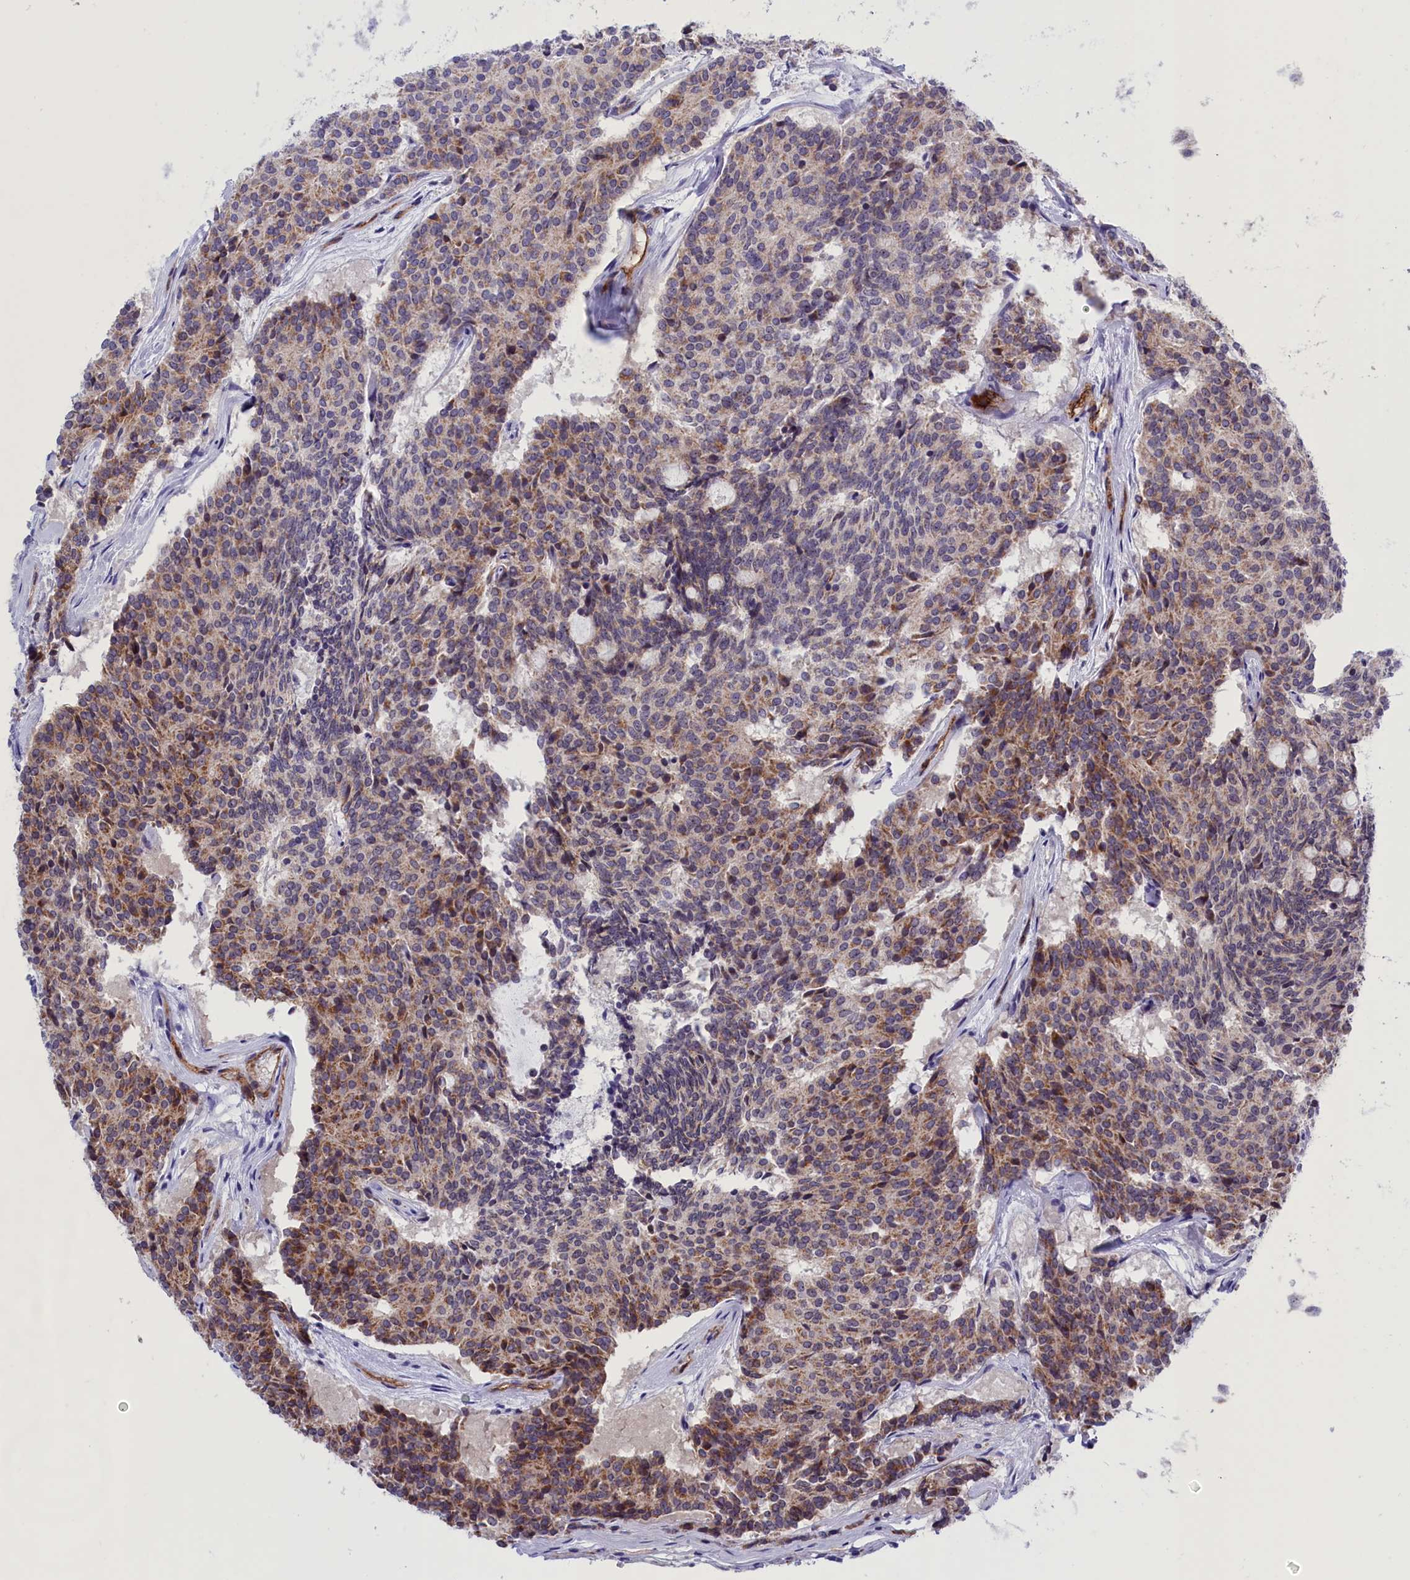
{"staining": {"intensity": "moderate", "quantity": "25%-75%", "location": "cytoplasmic/membranous"}, "tissue": "carcinoid", "cell_type": "Tumor cells", "image_type": "cancer", "snomed": [{"axis": "morphology", "description": "Carcinoid, malignant, NOS"}, {"axis": "topography", "description": "Pancreas"}], "caption": "Carcinoid was stained to show a protein in brown. There is medium levels of moderate cytoplasmic/membranous staining in approximately 25%-75% of tumor cells.", "gene": "MPND", "patient": {"sex": "female", "age": 54}}